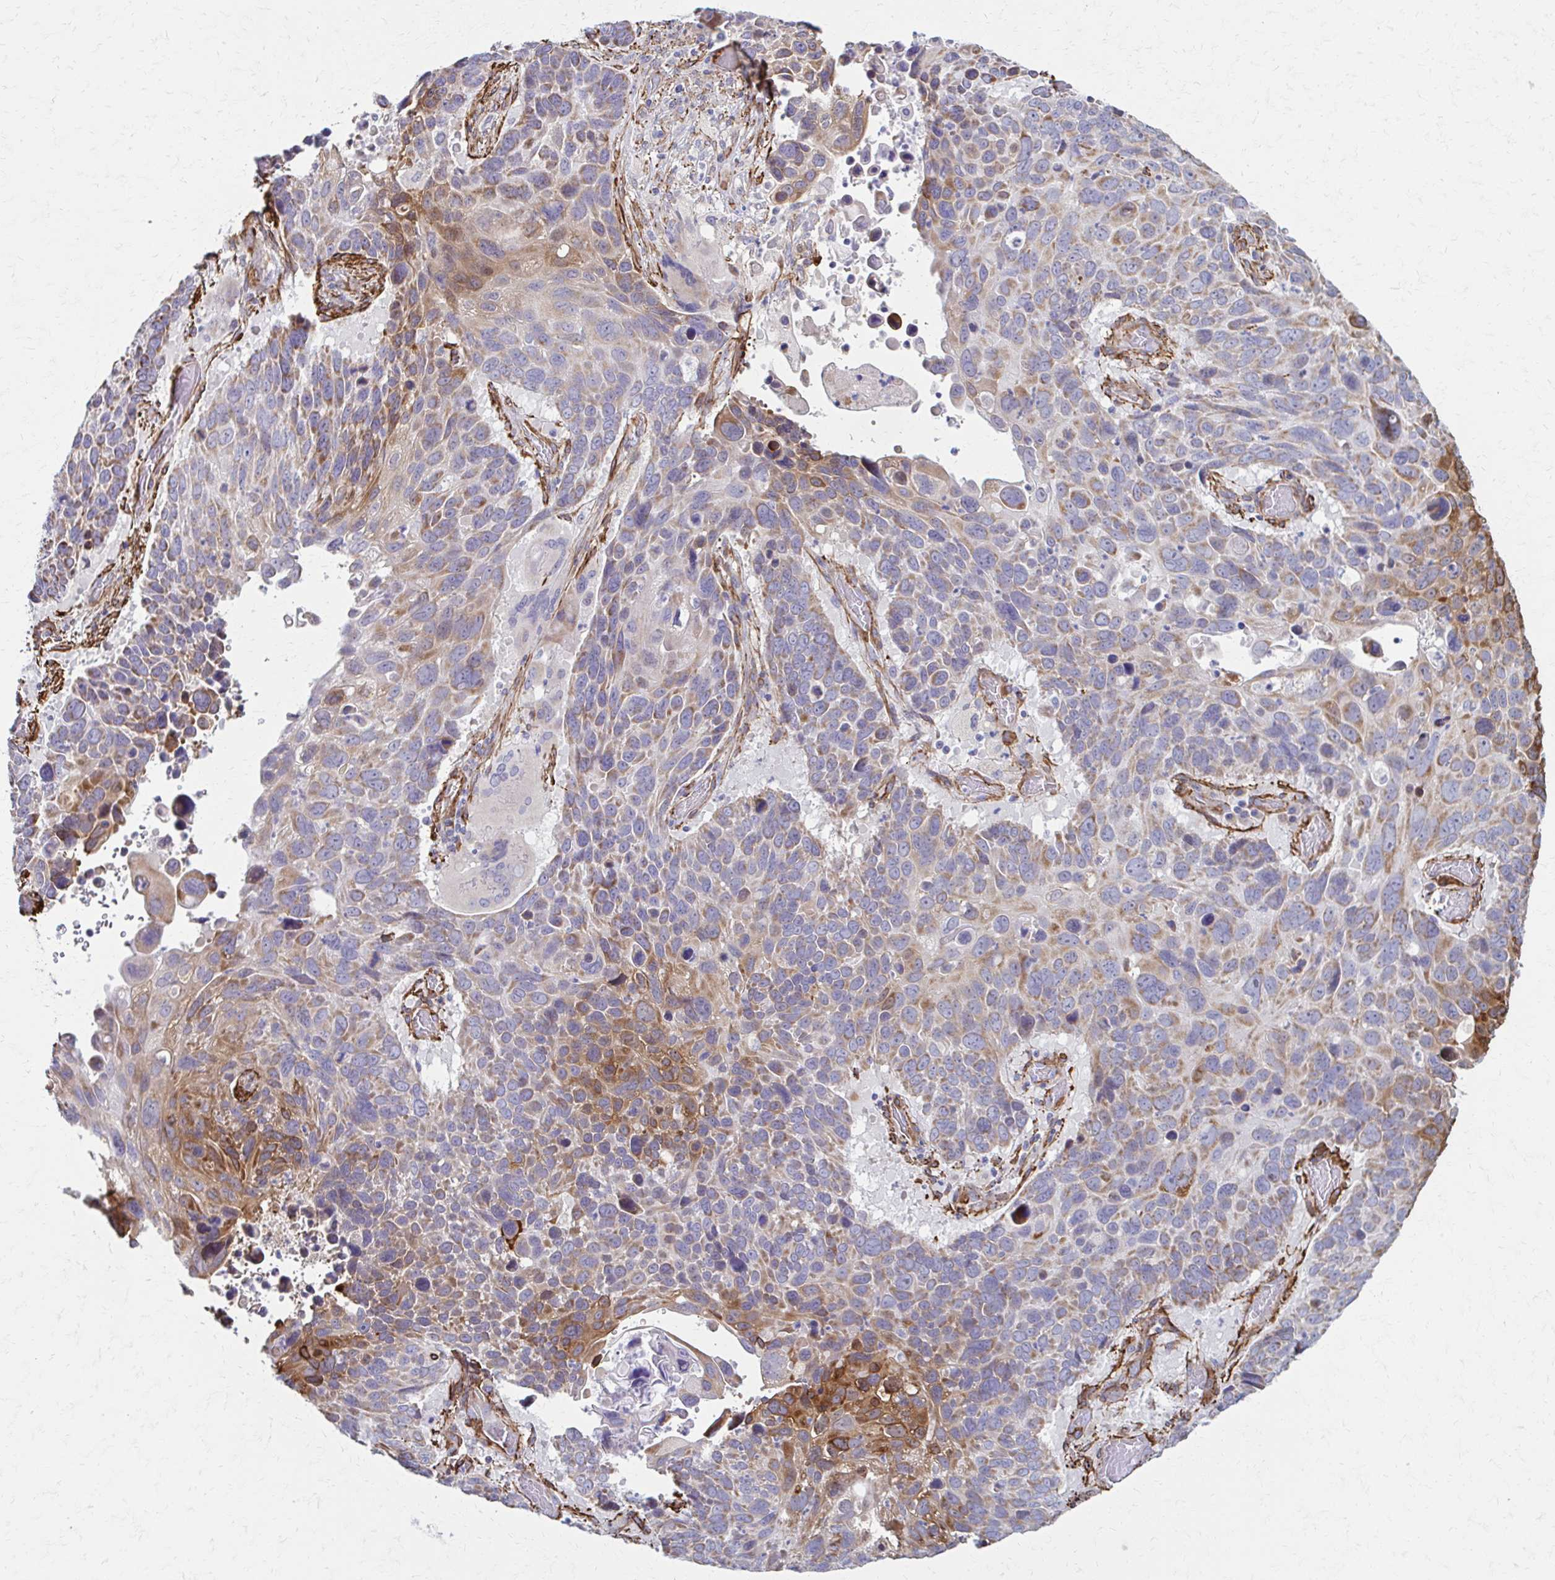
{"staining": {"intensity": "moderate", "quantity": "<25%", "location": "cytoplasmic/membranous"}, "tissue": "lung cancer", "cell_type": "Tumor cells", "image_type": "cancer", "snomed": [{"axis": "morphology", "description": "Squamous cell carcinoma, NOS"}, {"axis": "topography", "description": "Lung"}], "caption": "Immunohistochemistry (IHC) of lung squamous cell carcinoma demonstrates low levels of moderate cytoplasmic/membranous positivity in approximately <25% of tumor cells.", "gene": "TIMMDC1", "patient": {"sex": "male", "age": 68}}